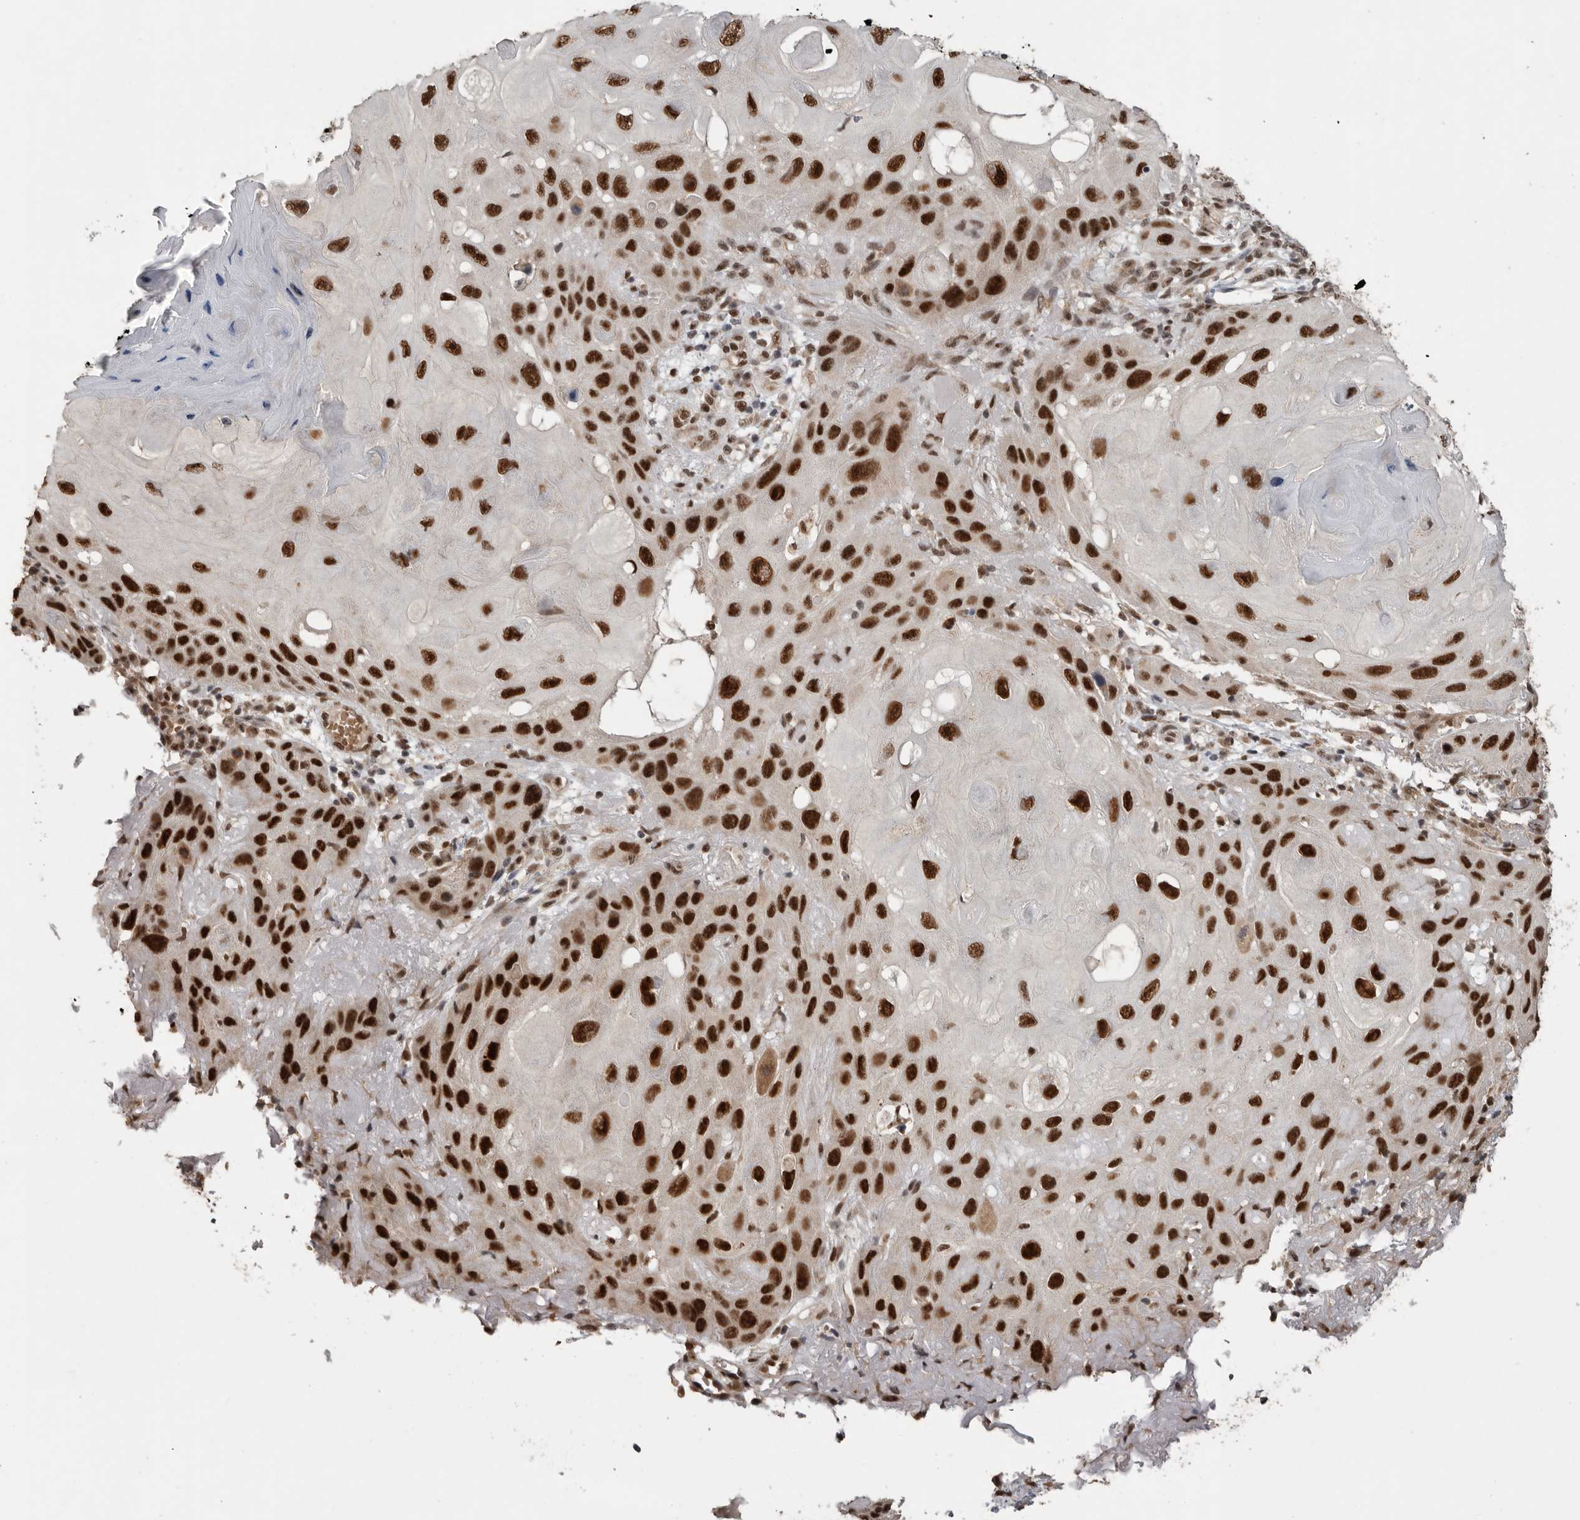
{"staining": {"intensity": "strong", "quantity": ">75%", "location": "nuclear"}, "tissue": "skin cancer", "cell_type": "Tumor cells", "image_type": "cancer", "snomed": [{"axis": "morphology", "description": "Normal tissue, NOS"}, {"axis": "morphology", "description": "Squamous cell carcinoma, NOS"}, {"axis": "topography", "description": "Skin"}], "caption": "Squamous cell carcinoma (skin) stained with a brown dye displays strong nuclear positive expression in approximately >75% of tumor cells.", "gene": "PPP1R10", "patient": {"sex": "female", "age": 96}}